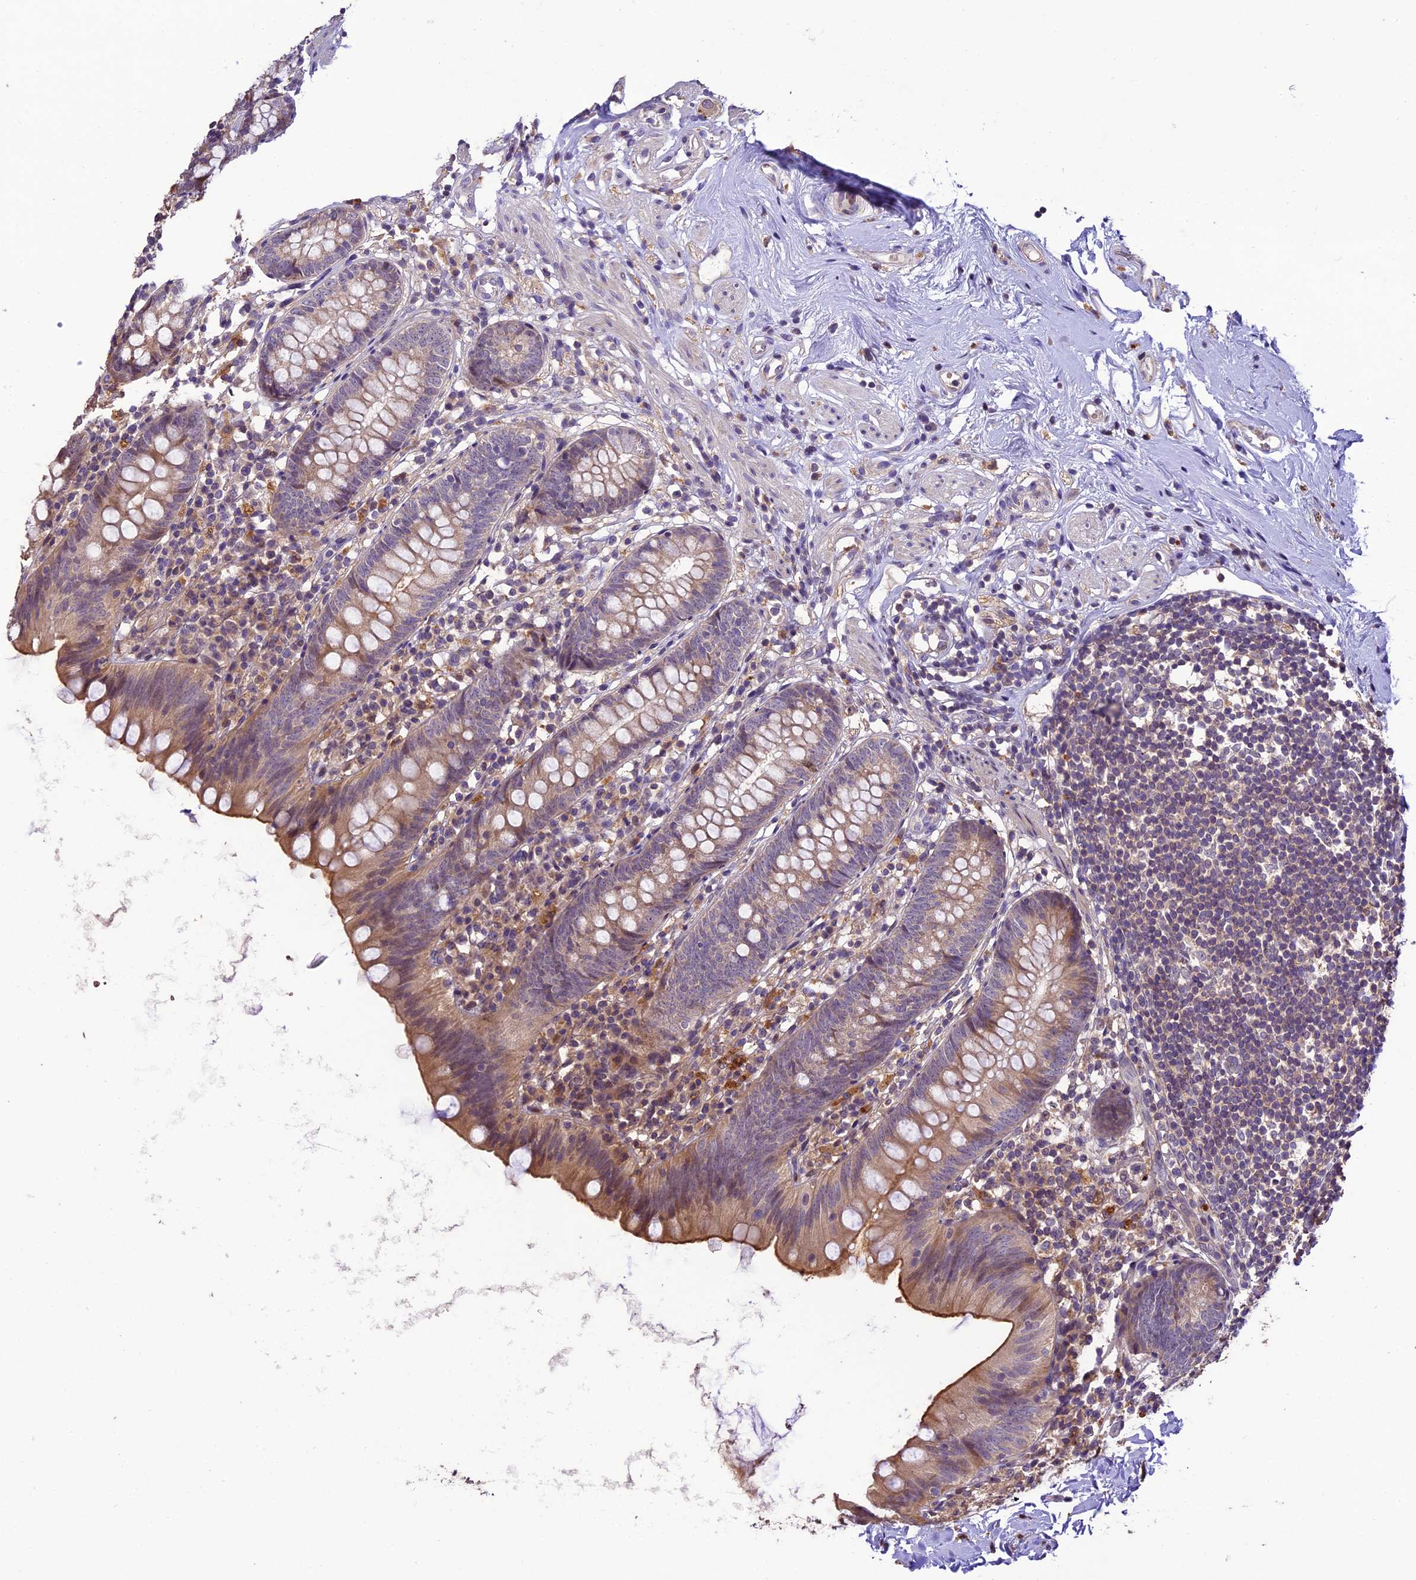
{"staining": {"intensity": "moderate", "quantity": "25%-75%", "location": "cytoplasmic/membranous"}, "tissue": "appendix", "cell_type": "Glandular cells", "image_type": "normal", "snomed": [{"axis": "morphology", "description": "Normal tissue, NOS"}, {"axis": "topography", "description": "Appendix"}], "caption": "Protein analysis of benign appendix reveals moderate cytoplasmic/membranous expression in about 25%-75% of glandular cells.", "gene": "DGKH", "patient": {"sex": "female", "age": 62}}